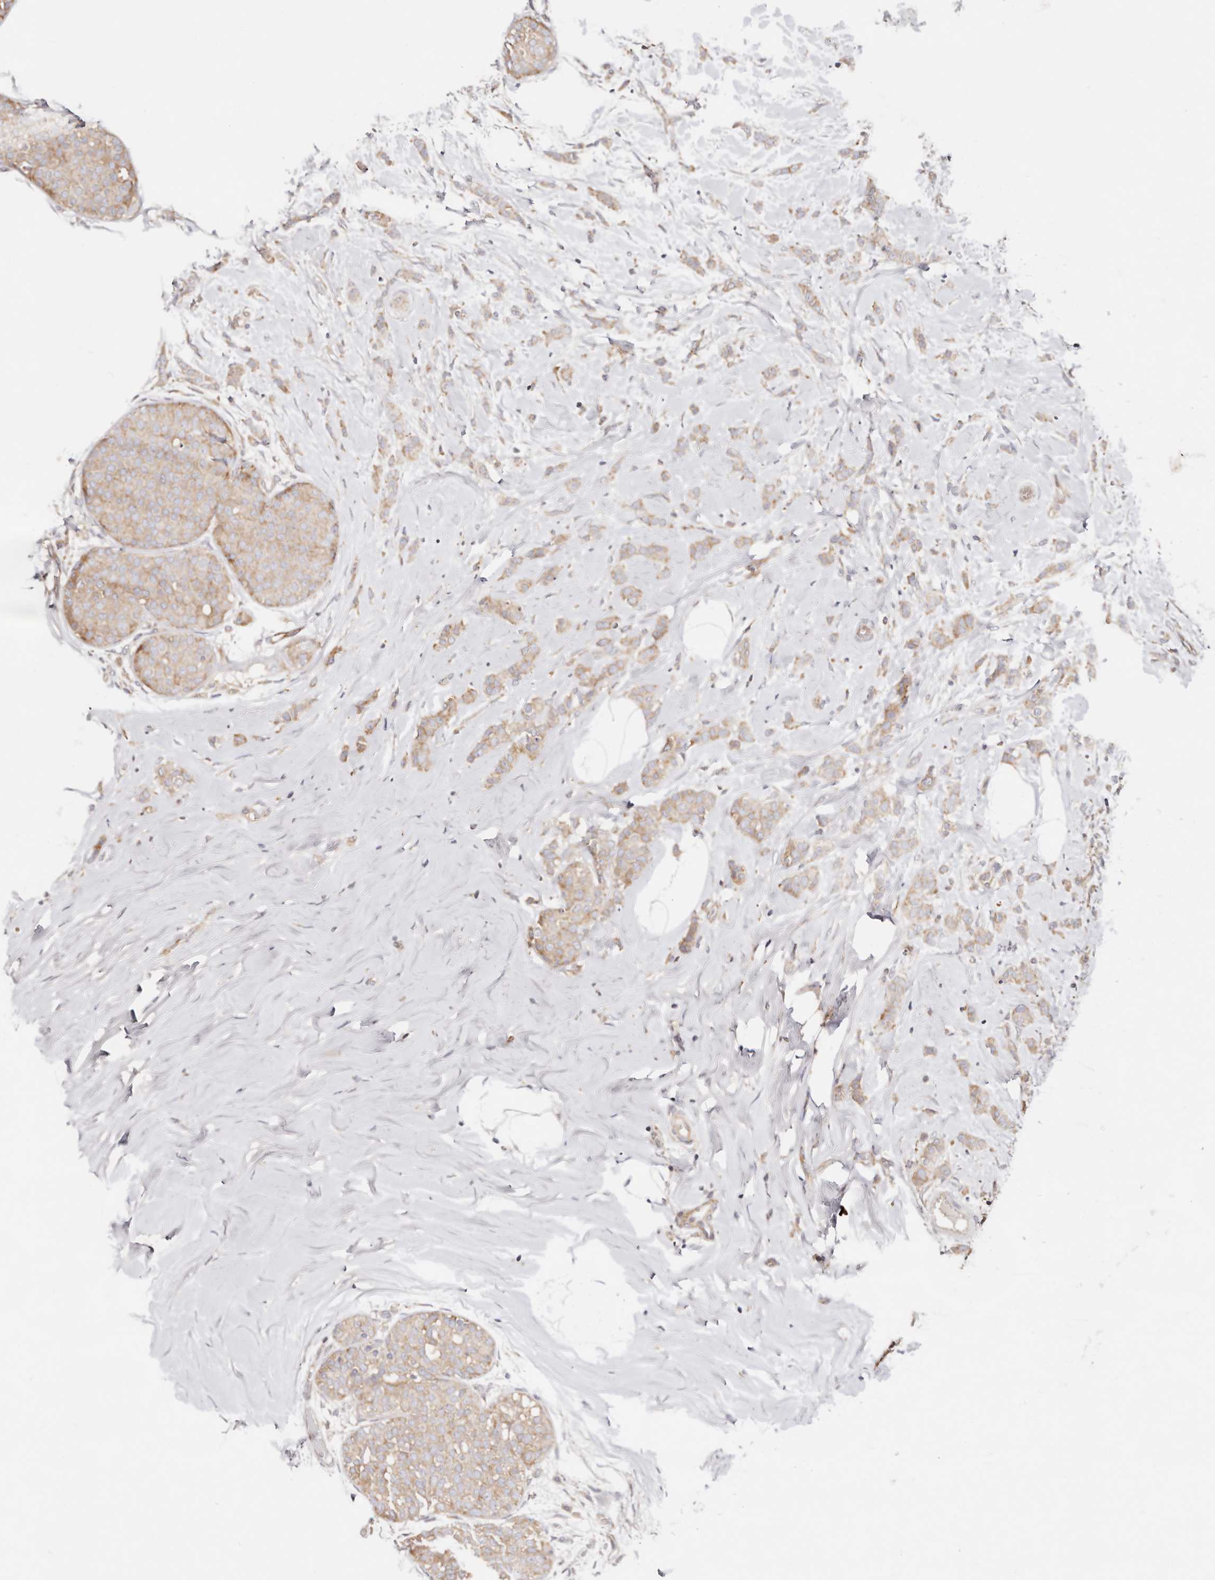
{"staining": {"intensity": "moderate", "quantity": ">75%", "location": "cytoplasmic/membranous"}, "tissue": "breast cancer", "cell_type": "Tumor cells", "image_type": "cancer", "snomed": [{"axis": "morphology", "description": "Lobular carcinoma, in situ"}, {"axis": "morphology", "description": "Lobular carcinoma"}, {"axis": "topography", "description": "Breast"}], "caption": "Breast lobular carcinoma stained with a protein marker exhibits moderate staining in tumor cells.", "gene": "GNA13", "patient": {"sex": "female", "age": 41}}